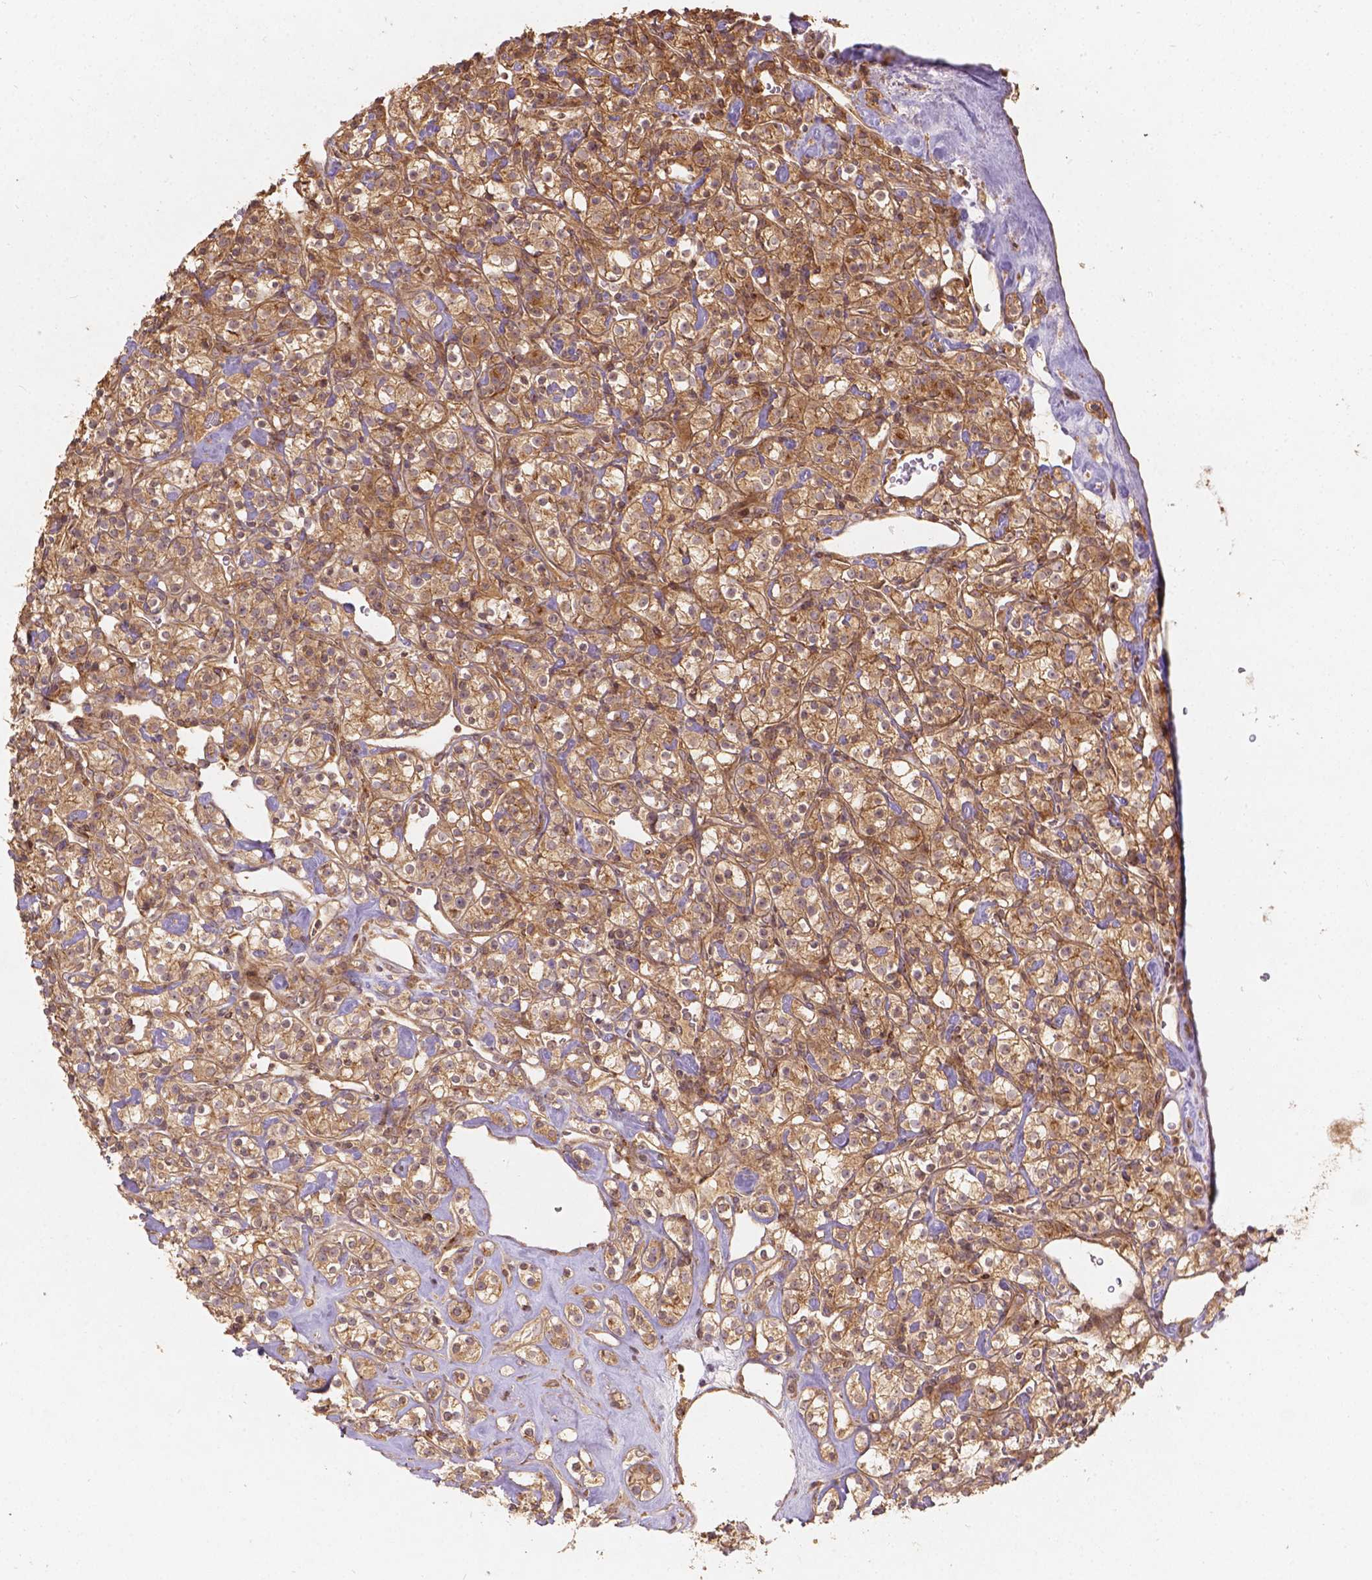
{"staining": {"intensity": "moderate", "quantity": ">75%", "location": "cytoplasmic/membranous"}, "tissue": "renal cancer", "cell_type": "Tumor cells", "image_type": "cancer", "snomed": [{"axis": "morphology", "description": "Adenocarcinoma, NOS"}, {"axis": "topography", "description": "Kidney"}], "caption": "This histopathology image demonstrates immunohistochemistry staining of adenocarcinoma (renal), with medium moderate cytoplasmic/membranous positivity in approximately >75% of tumor cells.", "gene": "XPR1", "patient": {"sex": "male", "age": 77}}